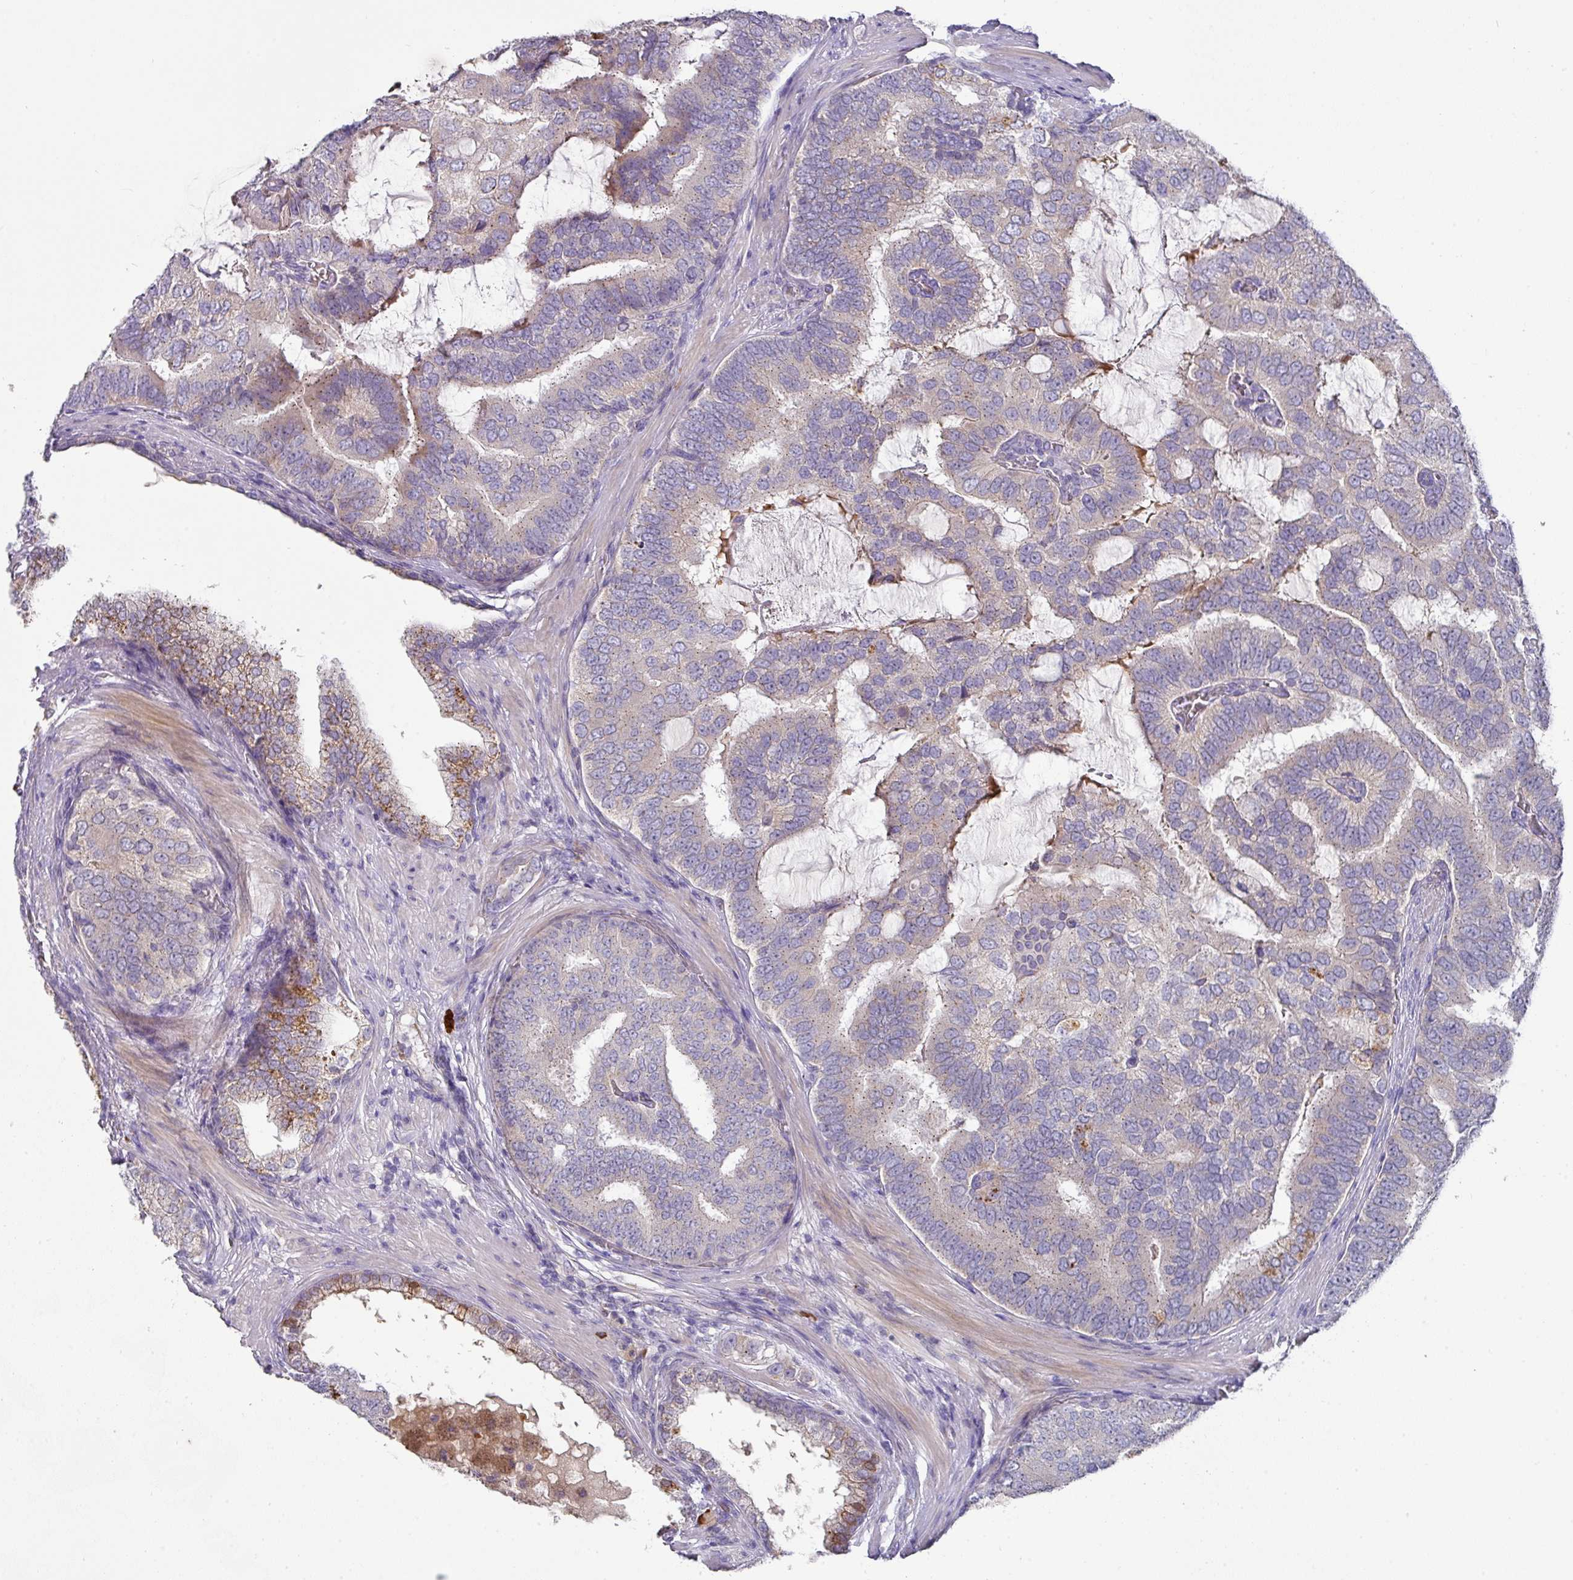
{"staining": {"intensity": "weak", "quantity": "<25%", "location": "cytoplasmic/membranous"}, "tissue": "prostate cancer", "cell_type": "Tumor cells", "image_type": "cancer", "snomed": [{"axis": "morphology", "description": "Adenocarcinoma, High grade"}, {"axis": "topography", "description": "Prostate"}], "caption": "The image shows no significant positivity in tumor cells of high-grade adenocarcinoma (prostate). (Brightfield microscopy of DAB immunohistochemistry (IHC) at high magnification).", "gene": "IL4R", "patient": {"sex": "male", "age": 55}}